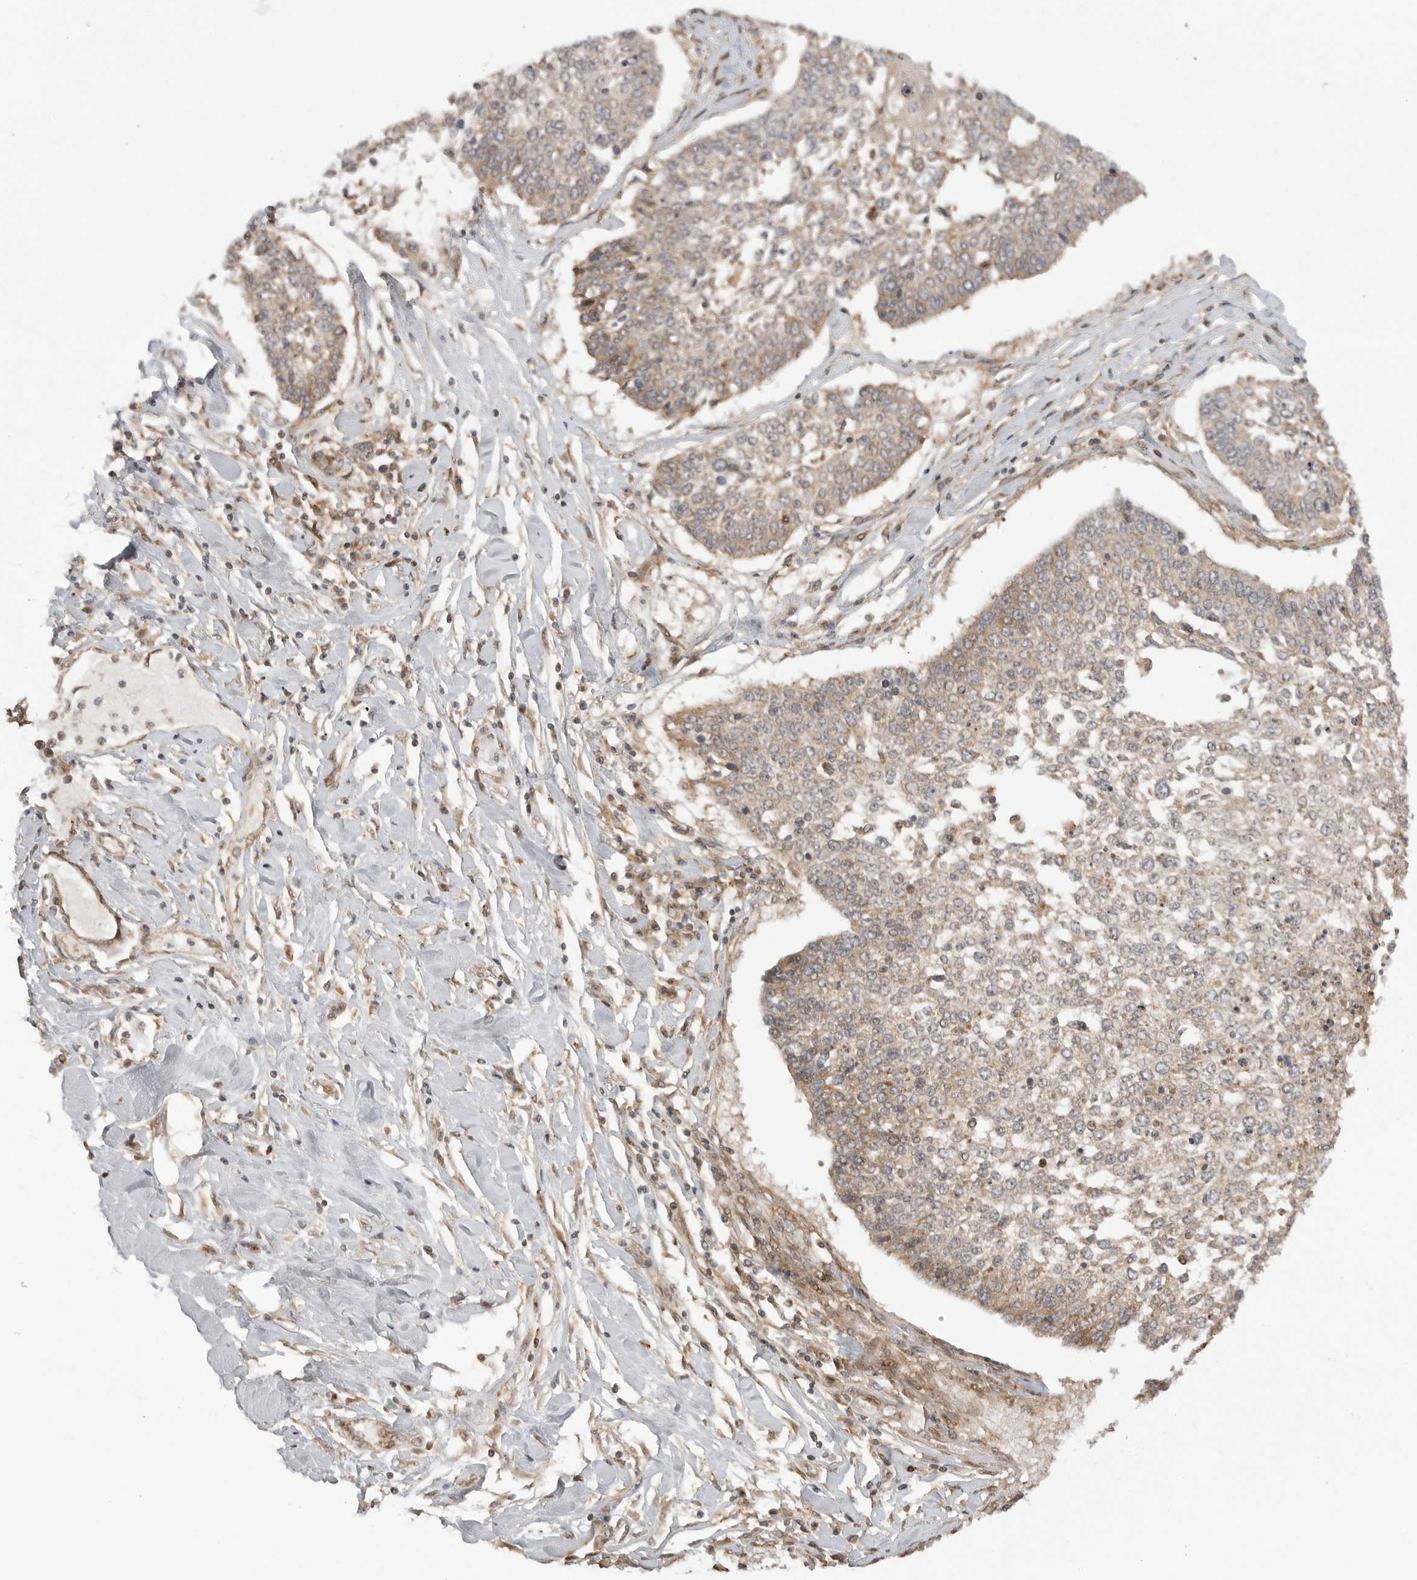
{"staining": {"intensity": "weak", "quantity": "25%-75%", "location": "cytoplasmic/membranous"}, "tissue": "lung cancer", "cell_type": "Tumor cells", "image_type": "cancer", "snomed": [{"axis": "morphology", "description": "Normal tissue, NOS"}, {"axis": "morphology", "description": "Squamous cell carcinoma, NOS"}, {"axis": "topography", "description": "Cartilage tissue"}, {"axis": "topography", "description": "Bronchus"}, {"axis": "topography", "description": "Lung"}, {"axis": "topography", "description": "Peripheral nerve tissue"}], "caption": "Human lung squamous cell carcinoma stained with a protein marker reveals weak staining in tumor cells.", "gene": "FAT3", "patient": {"sex": "female", "age": 49}}